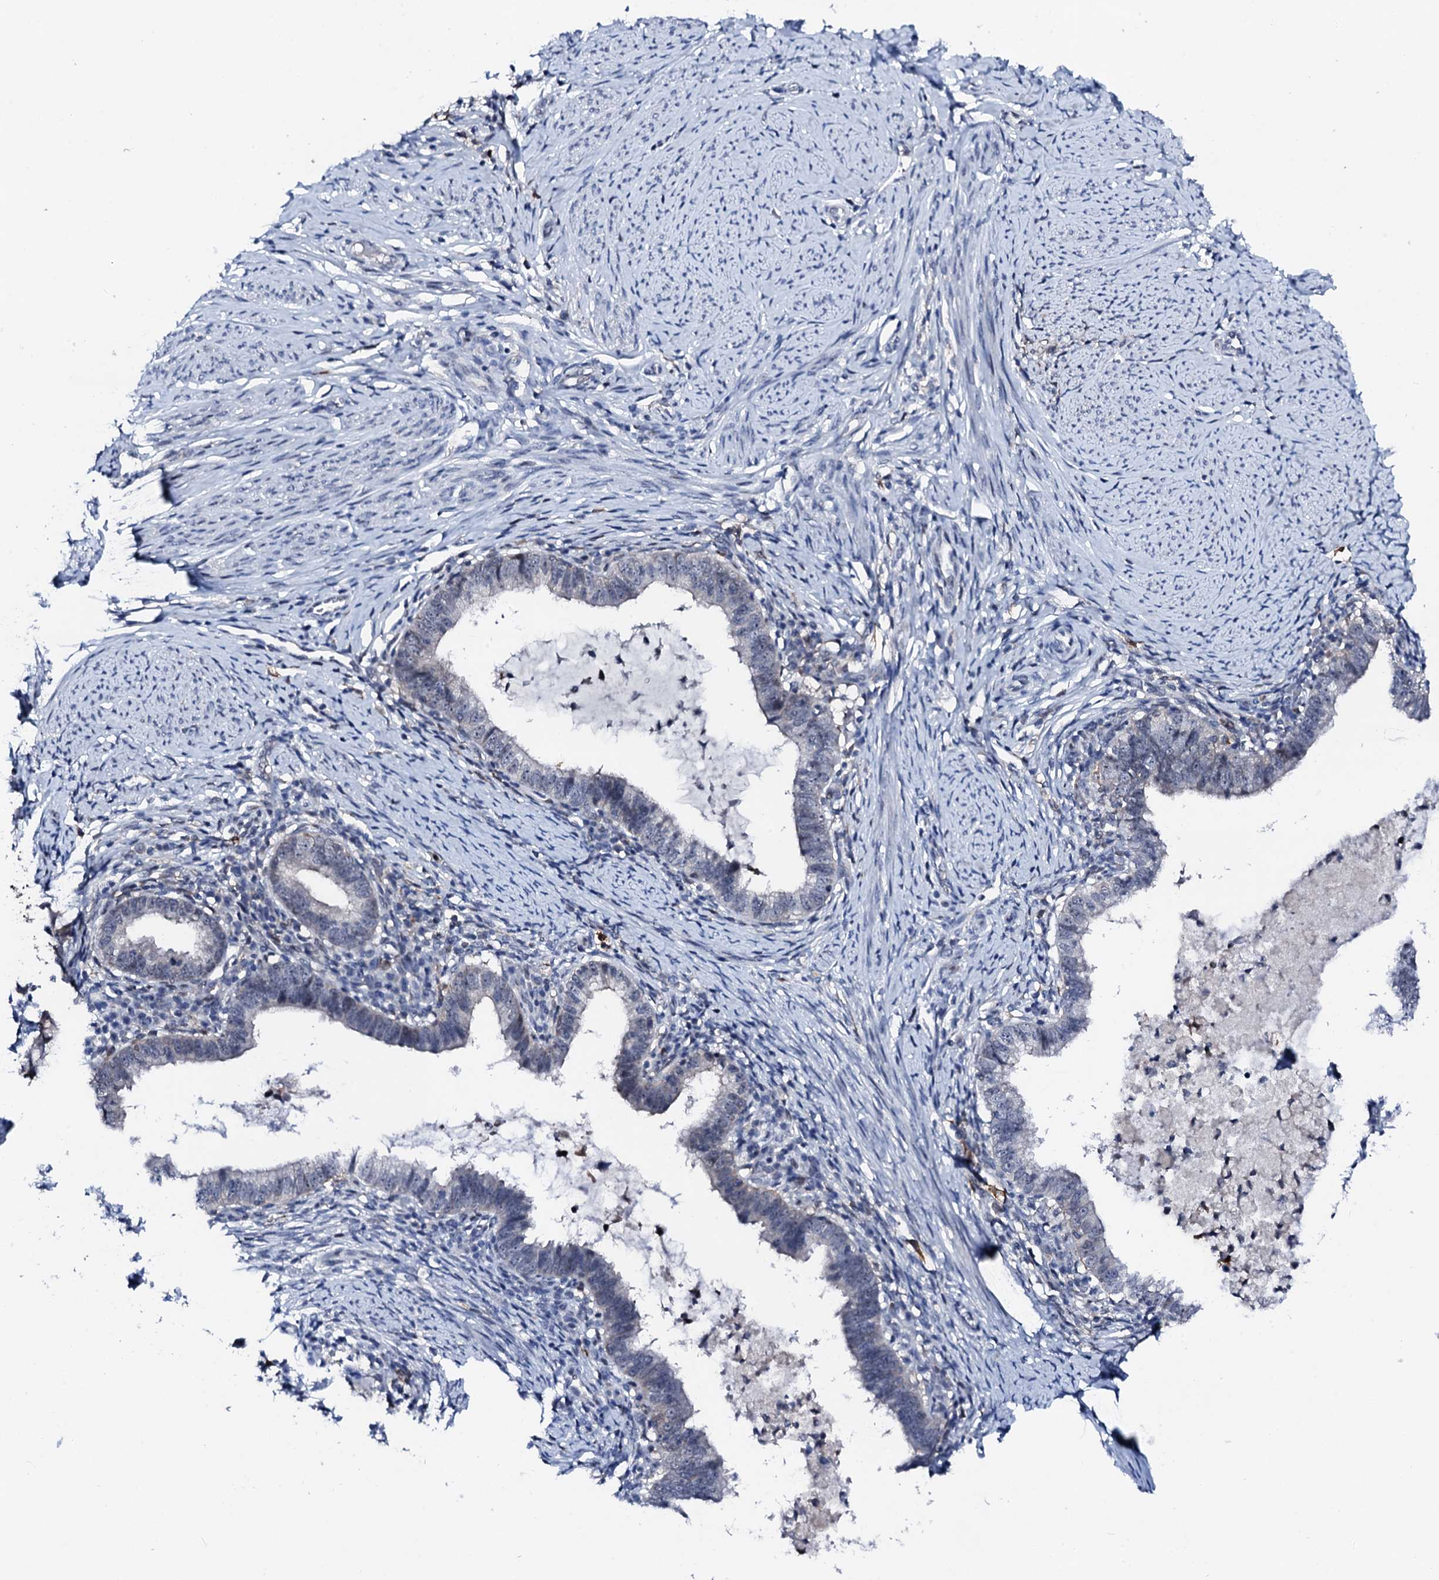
{"staining": {"intensity": "negative", "quantity": "none", "location": "none"}, "tissue": "cervical cancer", "cell_type": "Tumor cells", "image_type": "cancer", "snomed": [{"axis": "morphology", "description": "Adenocarcinoma, NOS"}, {"axis": "topography", "description": "Cervix"}], "caption": "Protein analysis of cervical cancer demonstrates no significant expression in tumor cells.", "gene": "TRAFD1", "patient": {"sex": "female", "age": 36}}